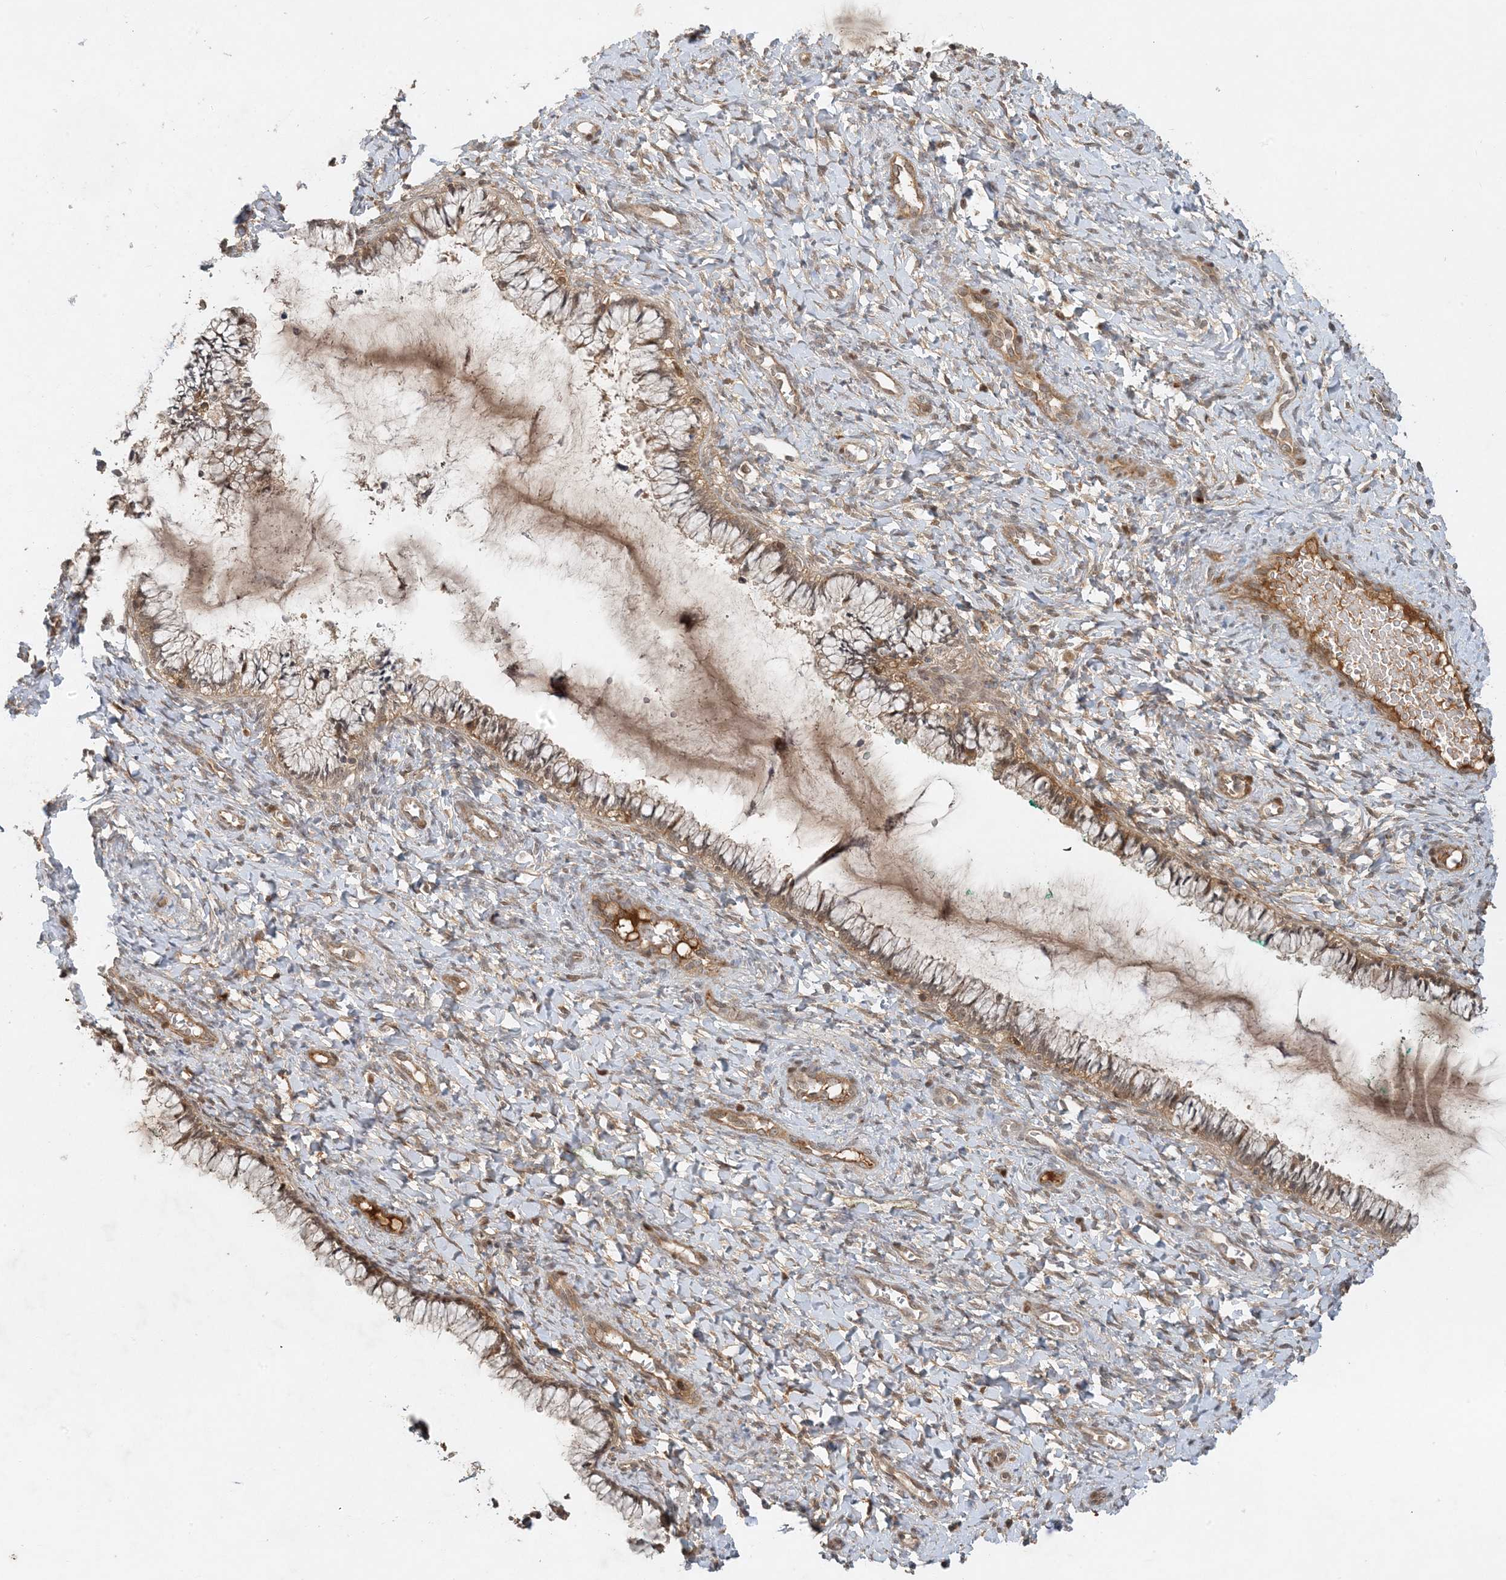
{"staining": {"intensity": "moderate", "quantity": "25%-75%", "location": "cytoplasmic/membranous"}, "tissue": "cervix", "cell_type": "Glandular cells", "image_type": "normal", "snomed": [{"axis": "morphology", "description": "Normal tissue, NOS"}, {"axis": "morphology", "description": "Adenocarcinoma, NOS"}, {"axis": "topography", "description": "Cervix"}], "caption": "High-magnification brightfield microscopy of benign cervix stained with DAB (brown) and counterstained with hematoxylin (blue). glandular cells exhibit moderate cytoplasmic/membranous staining is appreciated in about25%-75% of cells. (brown staining indicates protein expression, while blue staining denotes nuclei).", "gene": "ZCCHC4", "patient": {"sex": "female", "age": 29}}